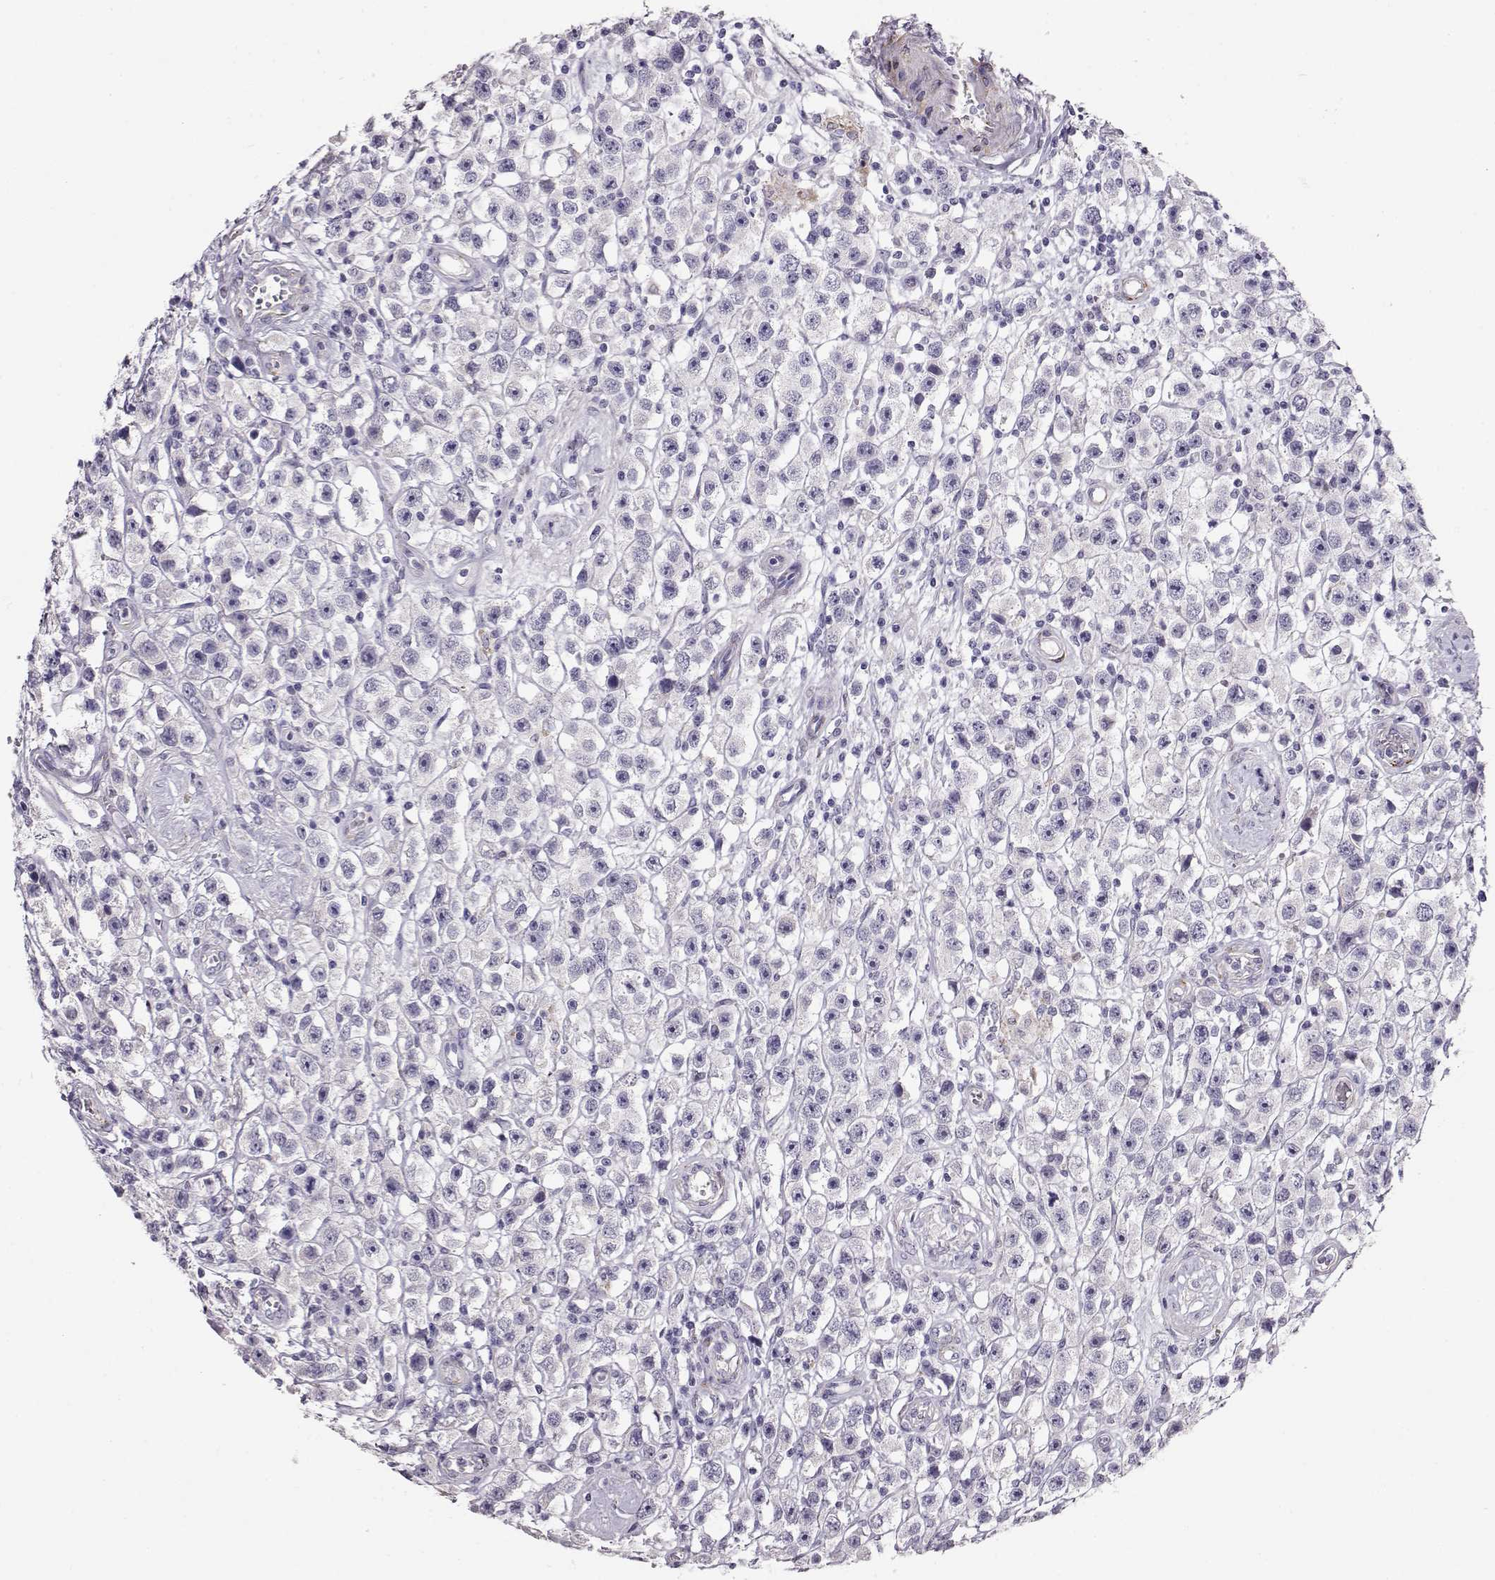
{"staining": {"intensity": "negative", "quantity": "none", "location": "none"}, "tissue": "testis cancer", "cell_type": "Tumor cells", "image_type": "cancer", "snomed": [{"axis": "morphology", "description": "Seminoma, NOS"}, {"axis": "topography", "description": "Testis"}], "caption": "A photomicrograph of testis cancer (seminoma) stained for a protein displays no brown staining in tumor cells.", "gene": "RBM44", "patient": {"sex": "male", "age": 45}}